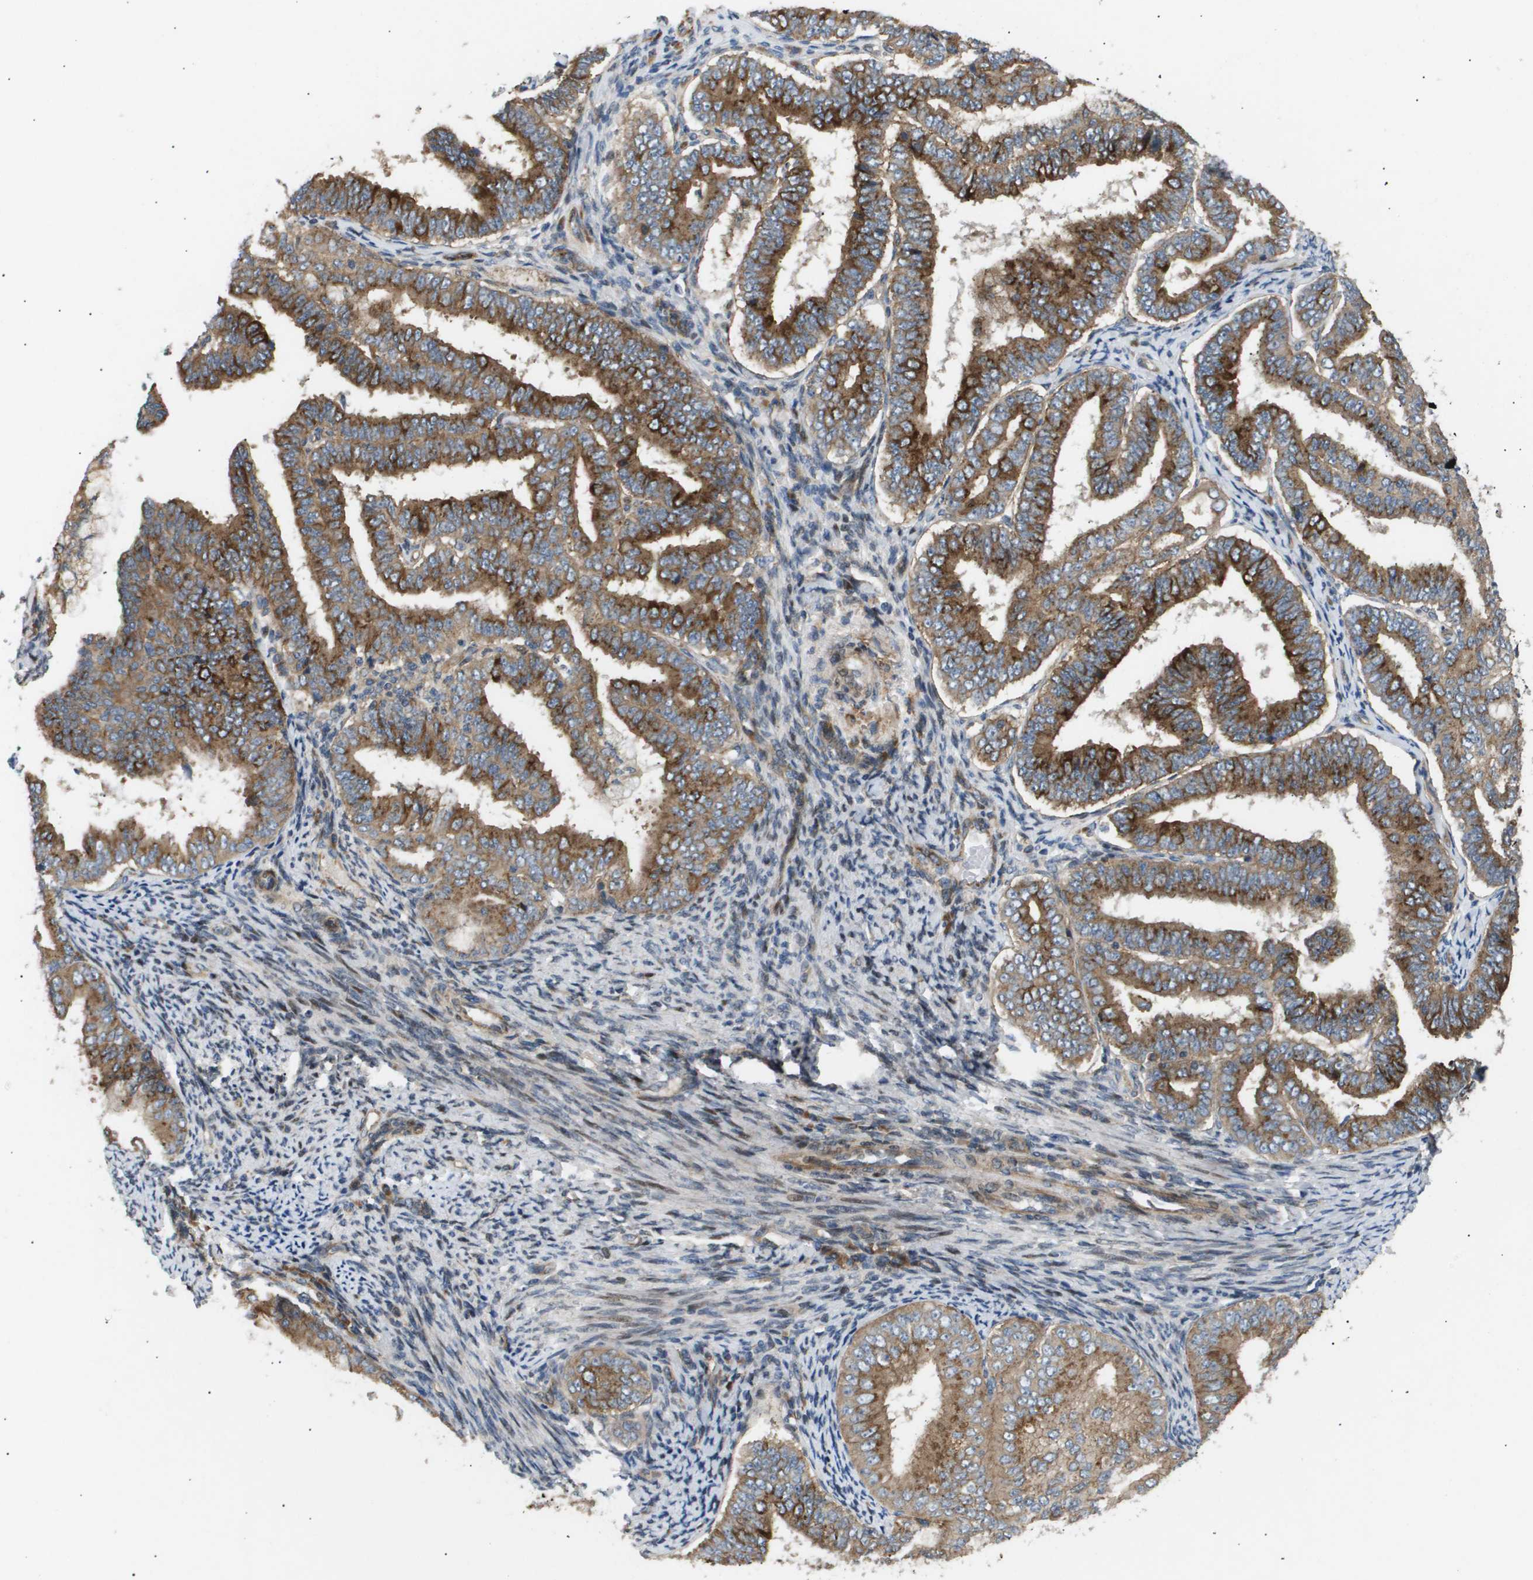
{"staining": {"intensity": "moderate", "quantity": ">75%", "location": "cytoplasmic/membranous"}, "tissue": "endometrial cancer", "cell_type": "Tumor cells", "image_type": "cancer", "snomed": [{"axis": "morphology", "description": "Adenocarcinoma, NOS"}, {"axis": "topography", "description": "Endometrium"}], "caption": "Endometrial cancer tissue displays moderate cytoplasmic/membranous positivity in about >75% of tumor cells", "gene": "LYSMD3", "patient": {"sex": "female", "age": 63}}